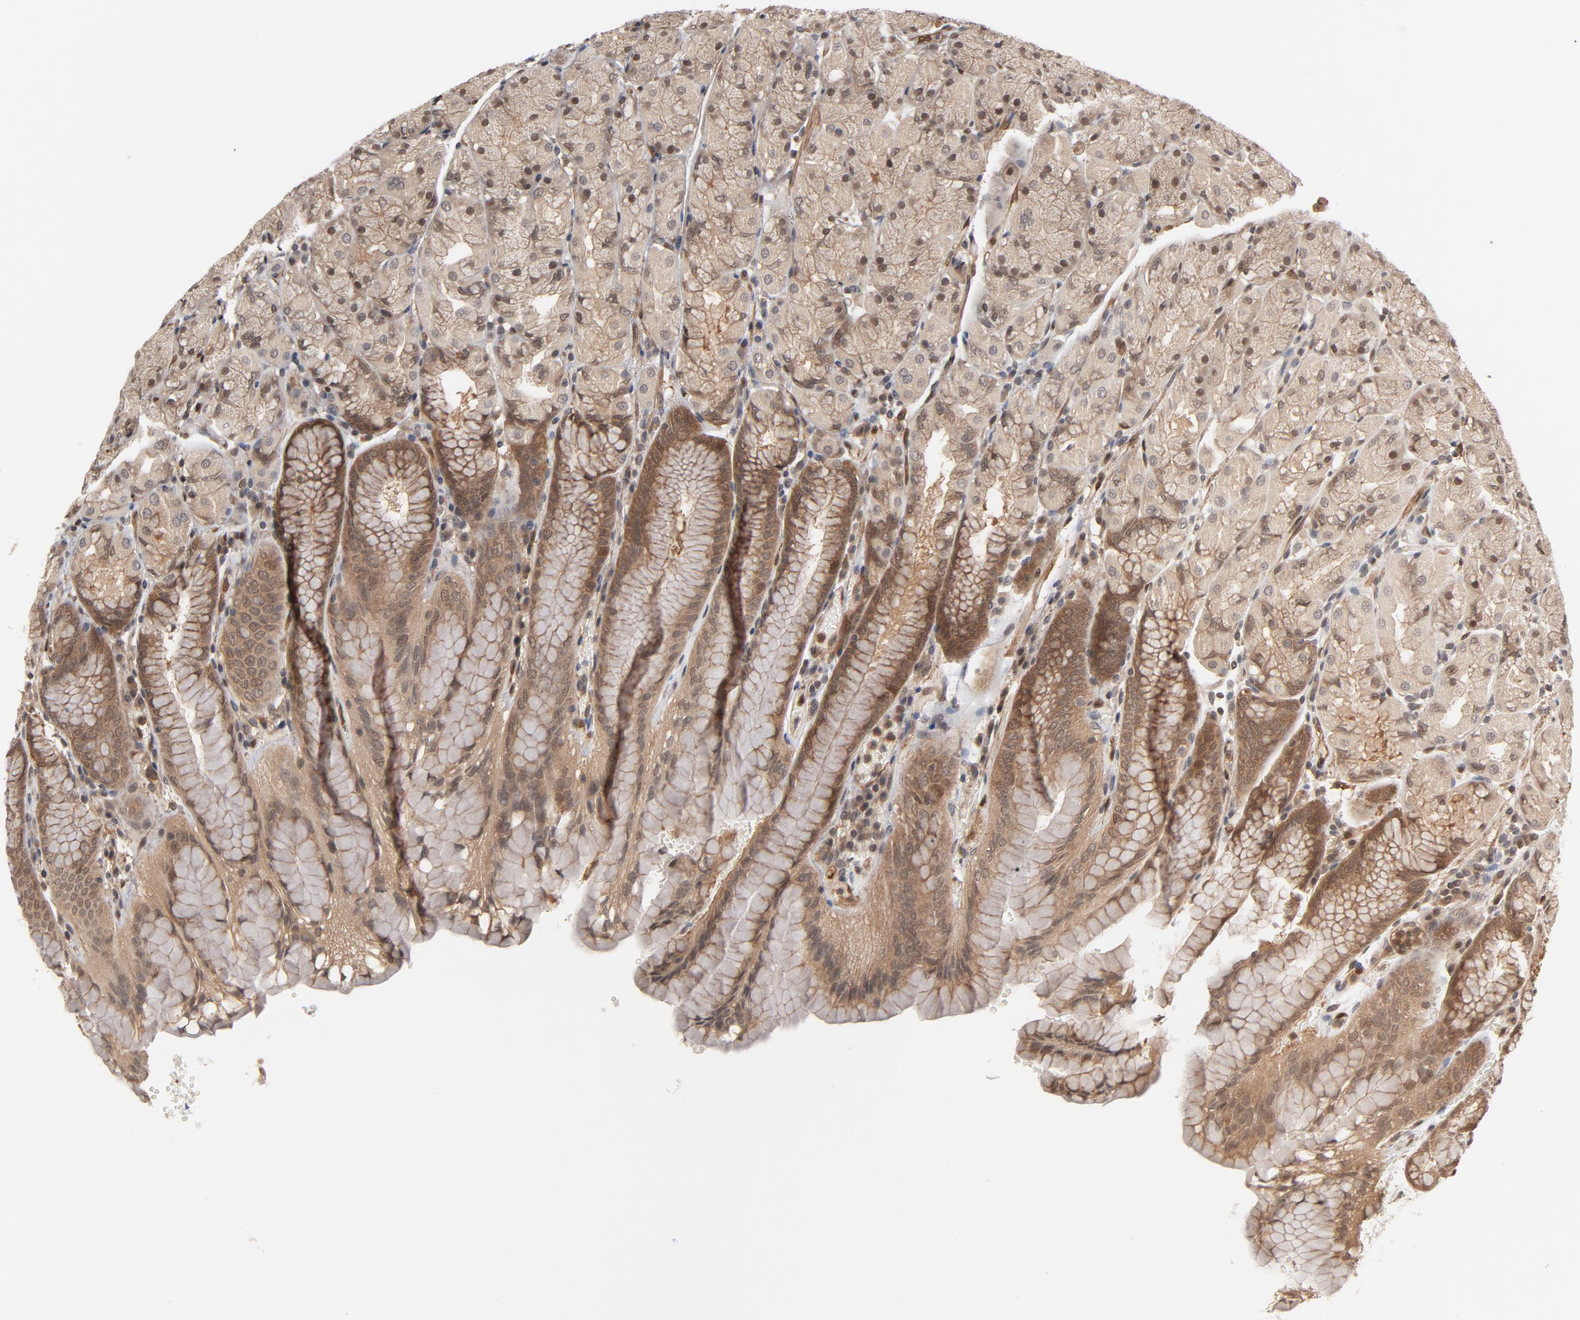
{"staining": {"intensity": "moderate", "quantity": ">75%", "location": "cytoplasmic/membranous,nuclear"}, "tissue": "stomach", "cell_type": "Glandular cells", "image_type": "normal", "snomed": [{"axis": "morphology", "description": "Normal tissue, NOS"}, {"axis": "topography", "description": "Stomach, upper"}, {"axis": "topography", "description": "Stomach"}], "caption": "Benign stomach was stained to show a protein in brown. There is medium levels of moderate cytoplasmic/membranous,nuclear staining in about >75% of glandular cells.", "gene": "CDC37", "patient": {"sex": "male", "age": 76}}